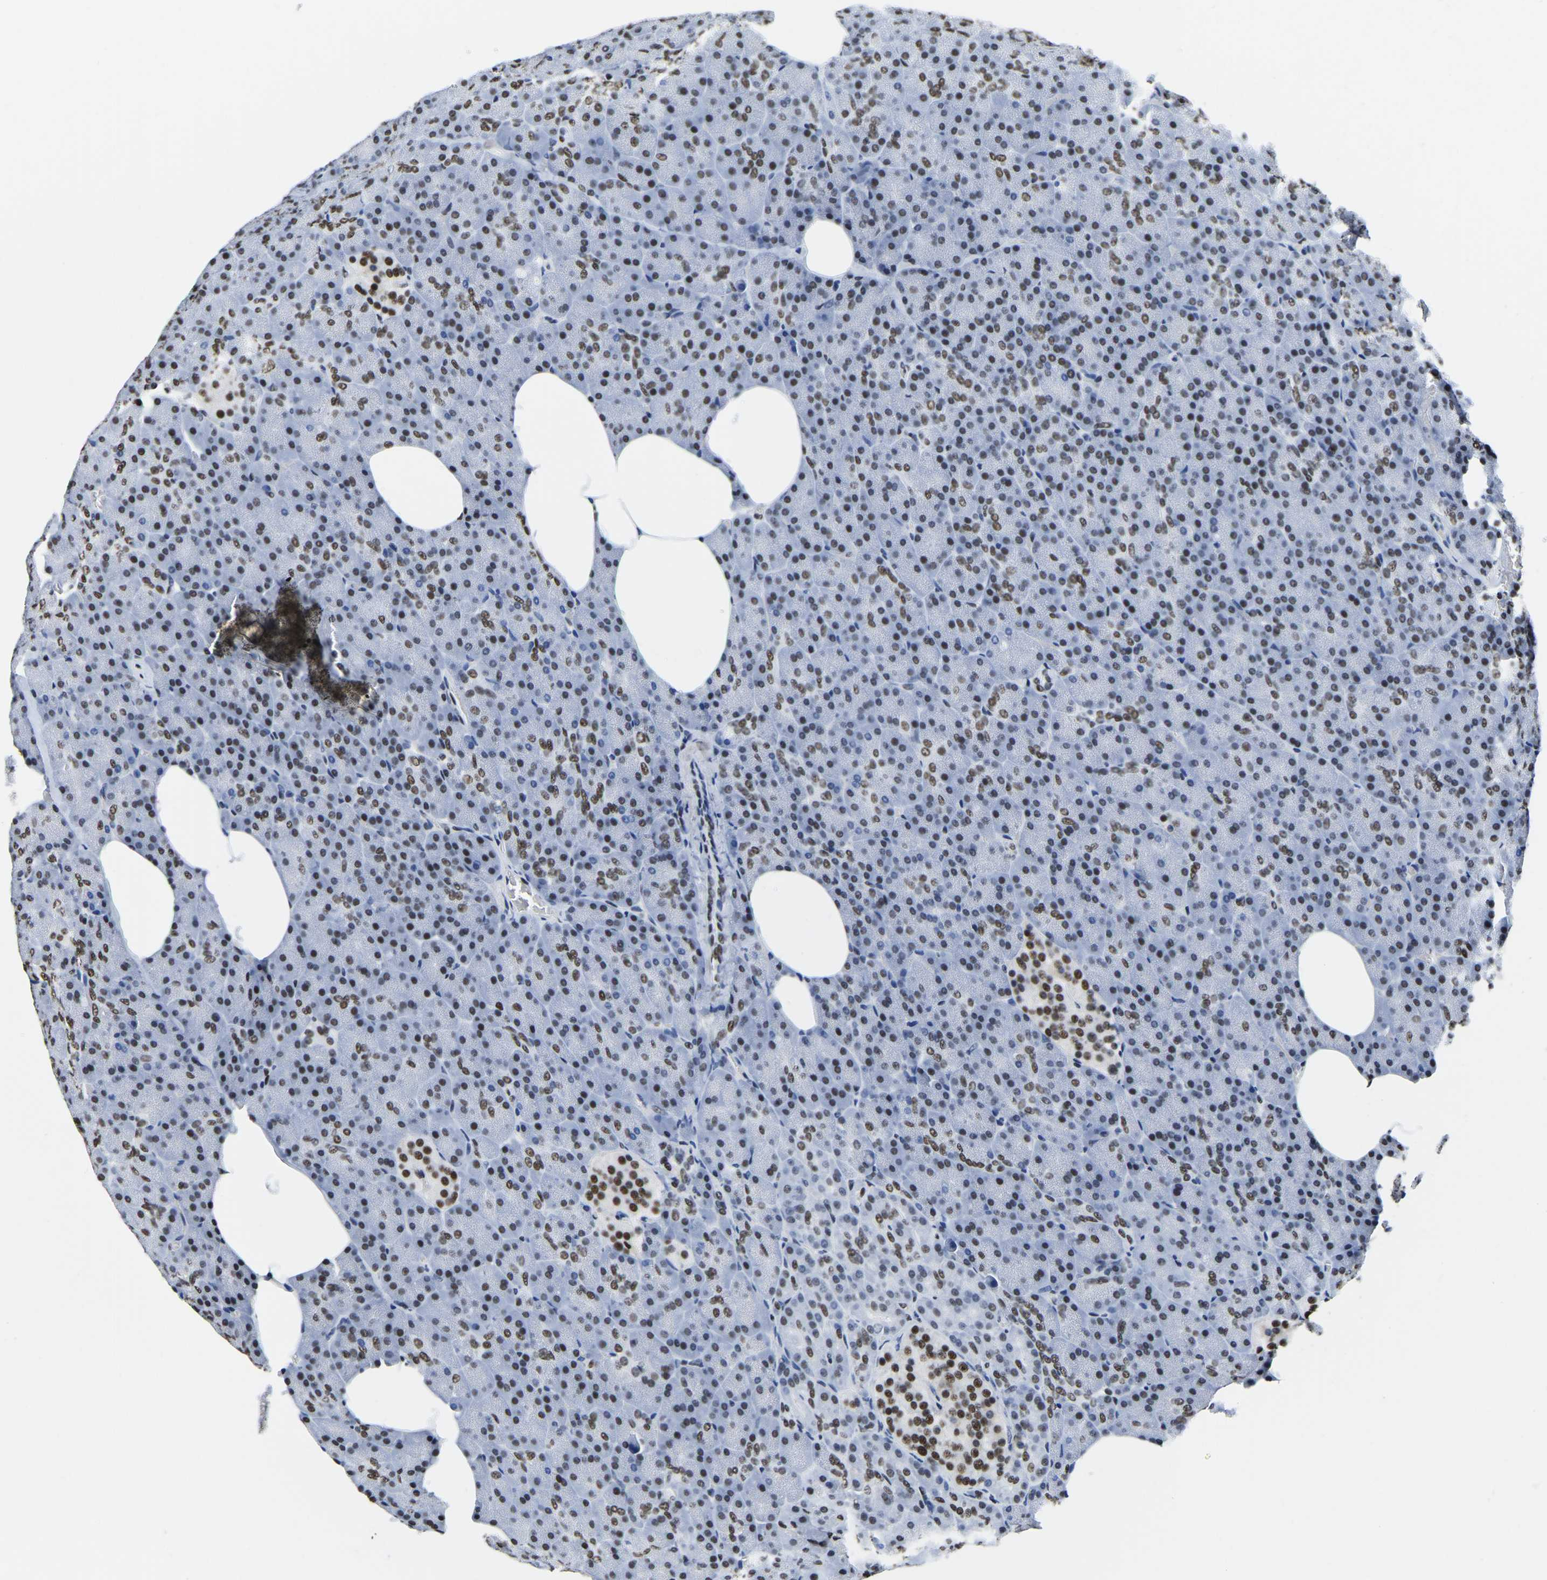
{"staining": {"intensity": "moderate", "quantity": "25%-75%", "location": "nuclear"}, "tissue": "pancreas", "cell_type": "Exocrine glandular cells", "image_type": "normal", "snomed": [{"axis": "morphology", "description": "Normal tissue, NOS"}, {"axis": "topography", "description": "Pancreas"}], "caption": "Pancreas was stained to show a protein in brown. There is medium levels of moderate nuclear expression in about 25%-75% of exocrine glandular cells. The protein of interest is shown in brown color, while the nuclei are stained blue.", "gene": "UBA1", "patient": {"sex": "female", "age": 35}}